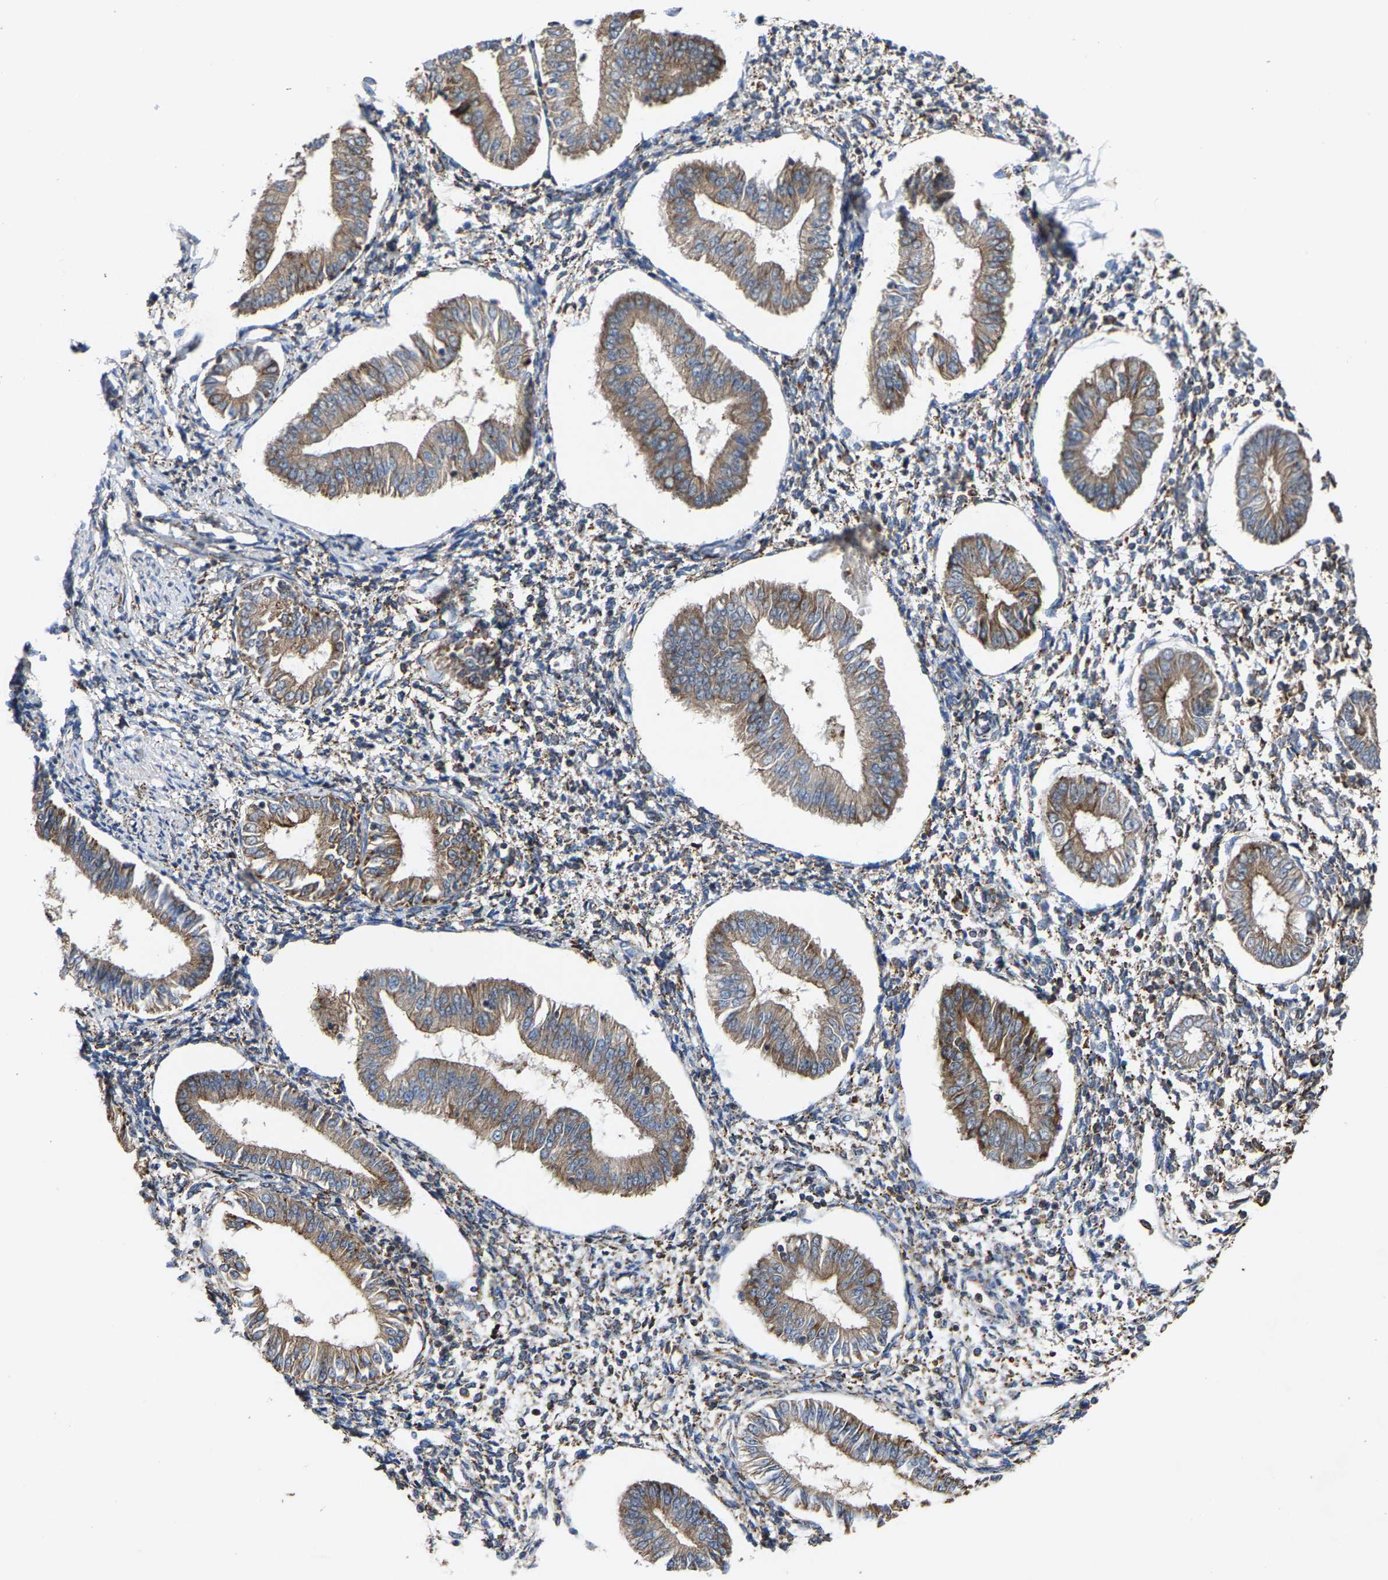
{"staining": {"intensity": "moderate", "quantity": "<25%", "location": "cytoplasmic/membranous"}, "tissue": "endometrium", "cell_type": "Cells in endometrial stroma", "image_type": "normal", "snomed": [{"axis": "morphology", "description": "Normal tissue, NOS"}, {"axis": "topography", "description": "Endometrium"}], "caption": "Cells in endometrial stroma show low levels of moderate cytoplasmic/membranous staining in approximately <25% of cells in unremarkable human endometrium.", "gene": "FGD3", "patient": {"sex": "female", "age": 50}}